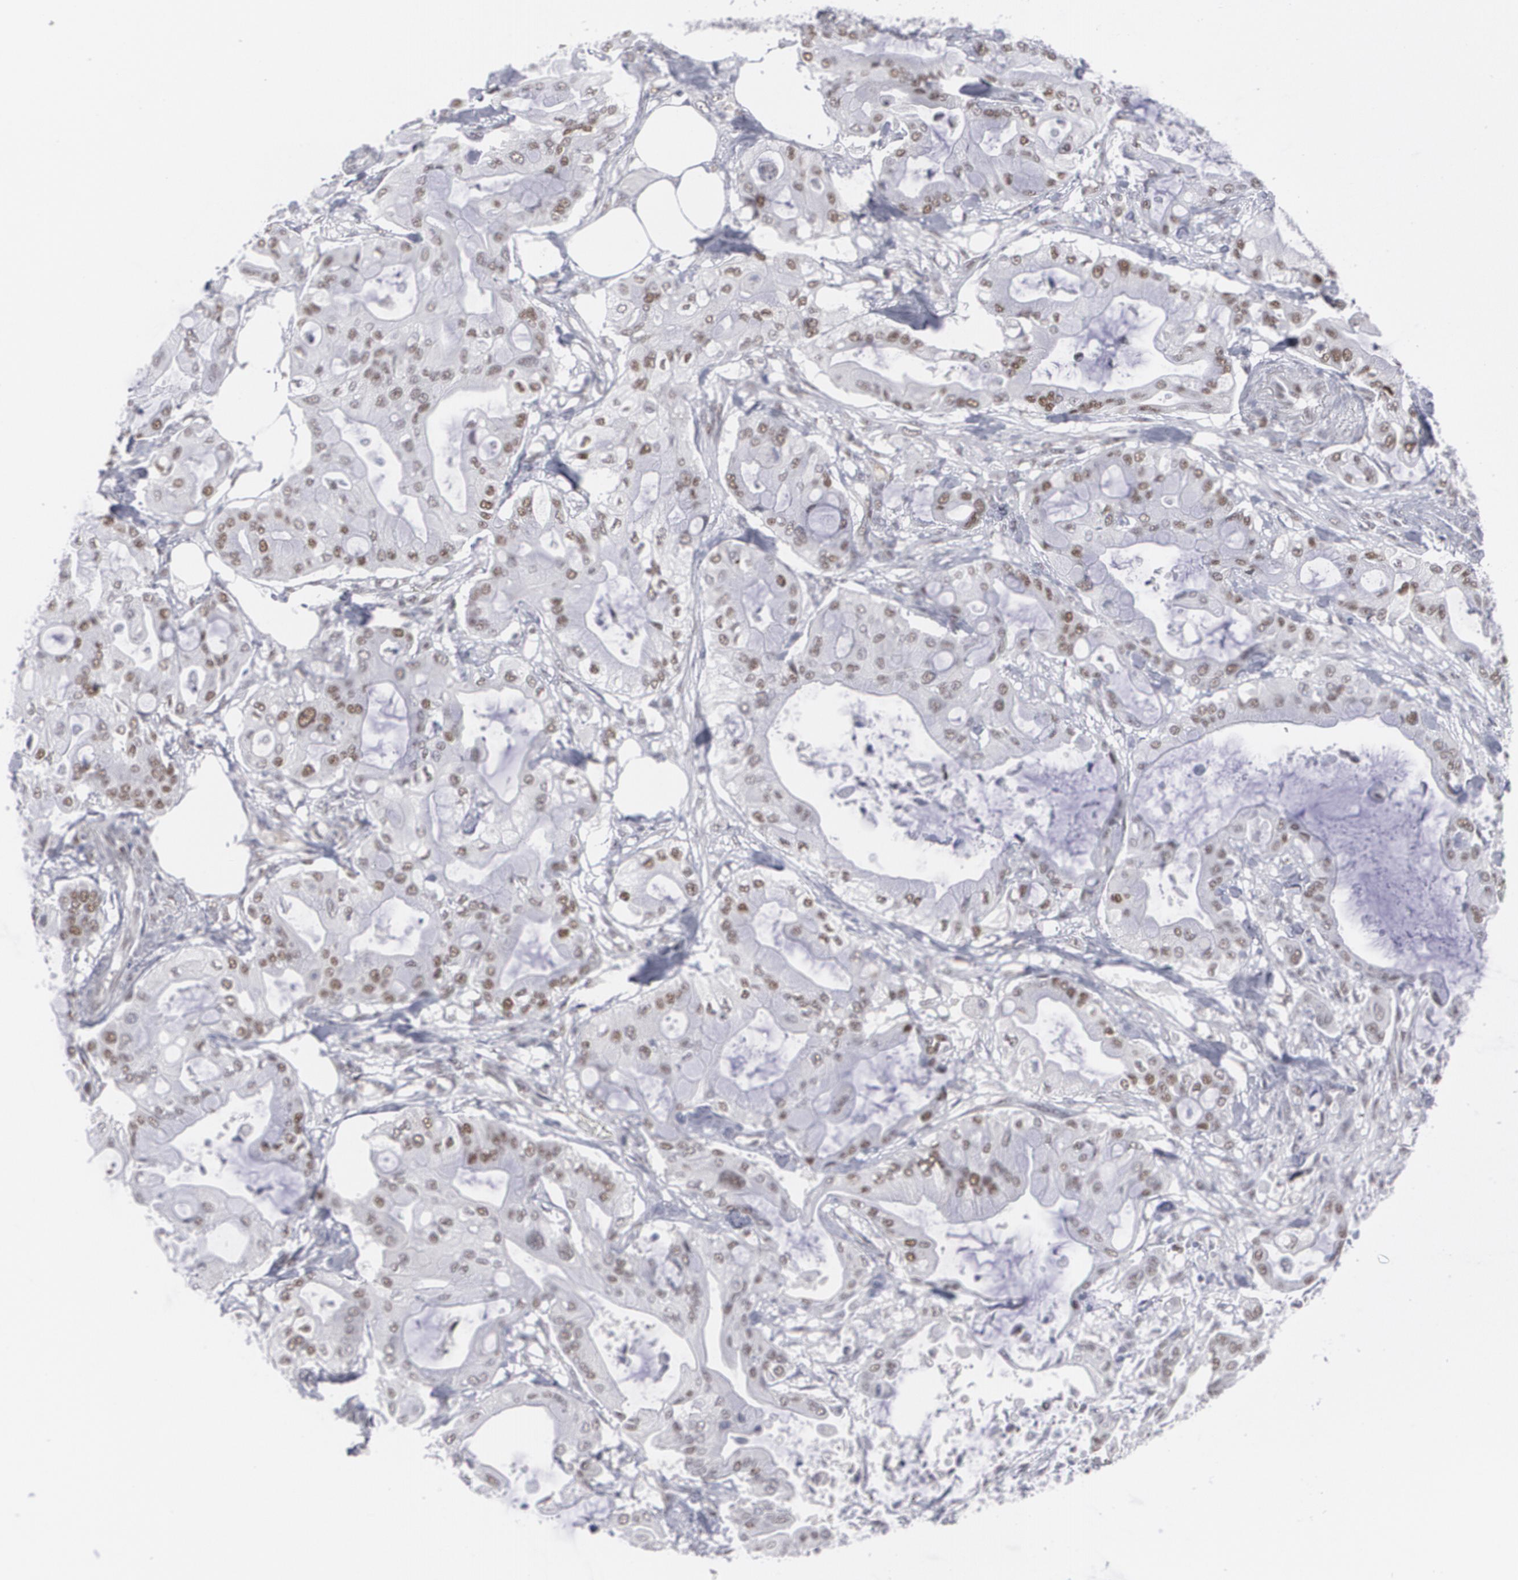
{"staining": {"intensity": "moderate", "quantity": "25%-75%", "location": "nuclear"}, "tissue": "pancreatic cancer", "cell_type": "Tumor cells", "image_type": "cancer", "snomed": [{"axis": "morphology", "description": "Adenocarcinoma, NOS"}, {"axis": "morphology", "description": "Adenocarcinoma, metastatic, NOS"}, {"axis": "topography", "description": "Lymph node"}, {"axis": "topography", "description": "Pancreas"}, {"axis": "topography", "description": "Duodenum"}], "caption": "A brown stain highlights moderate nuclear positivity of a protein in pancreatic cancer (metastatic adenocarcinoma) tumor cells.", "gene": "MCL1", "patient": {"sex": "female", "age": 64}}